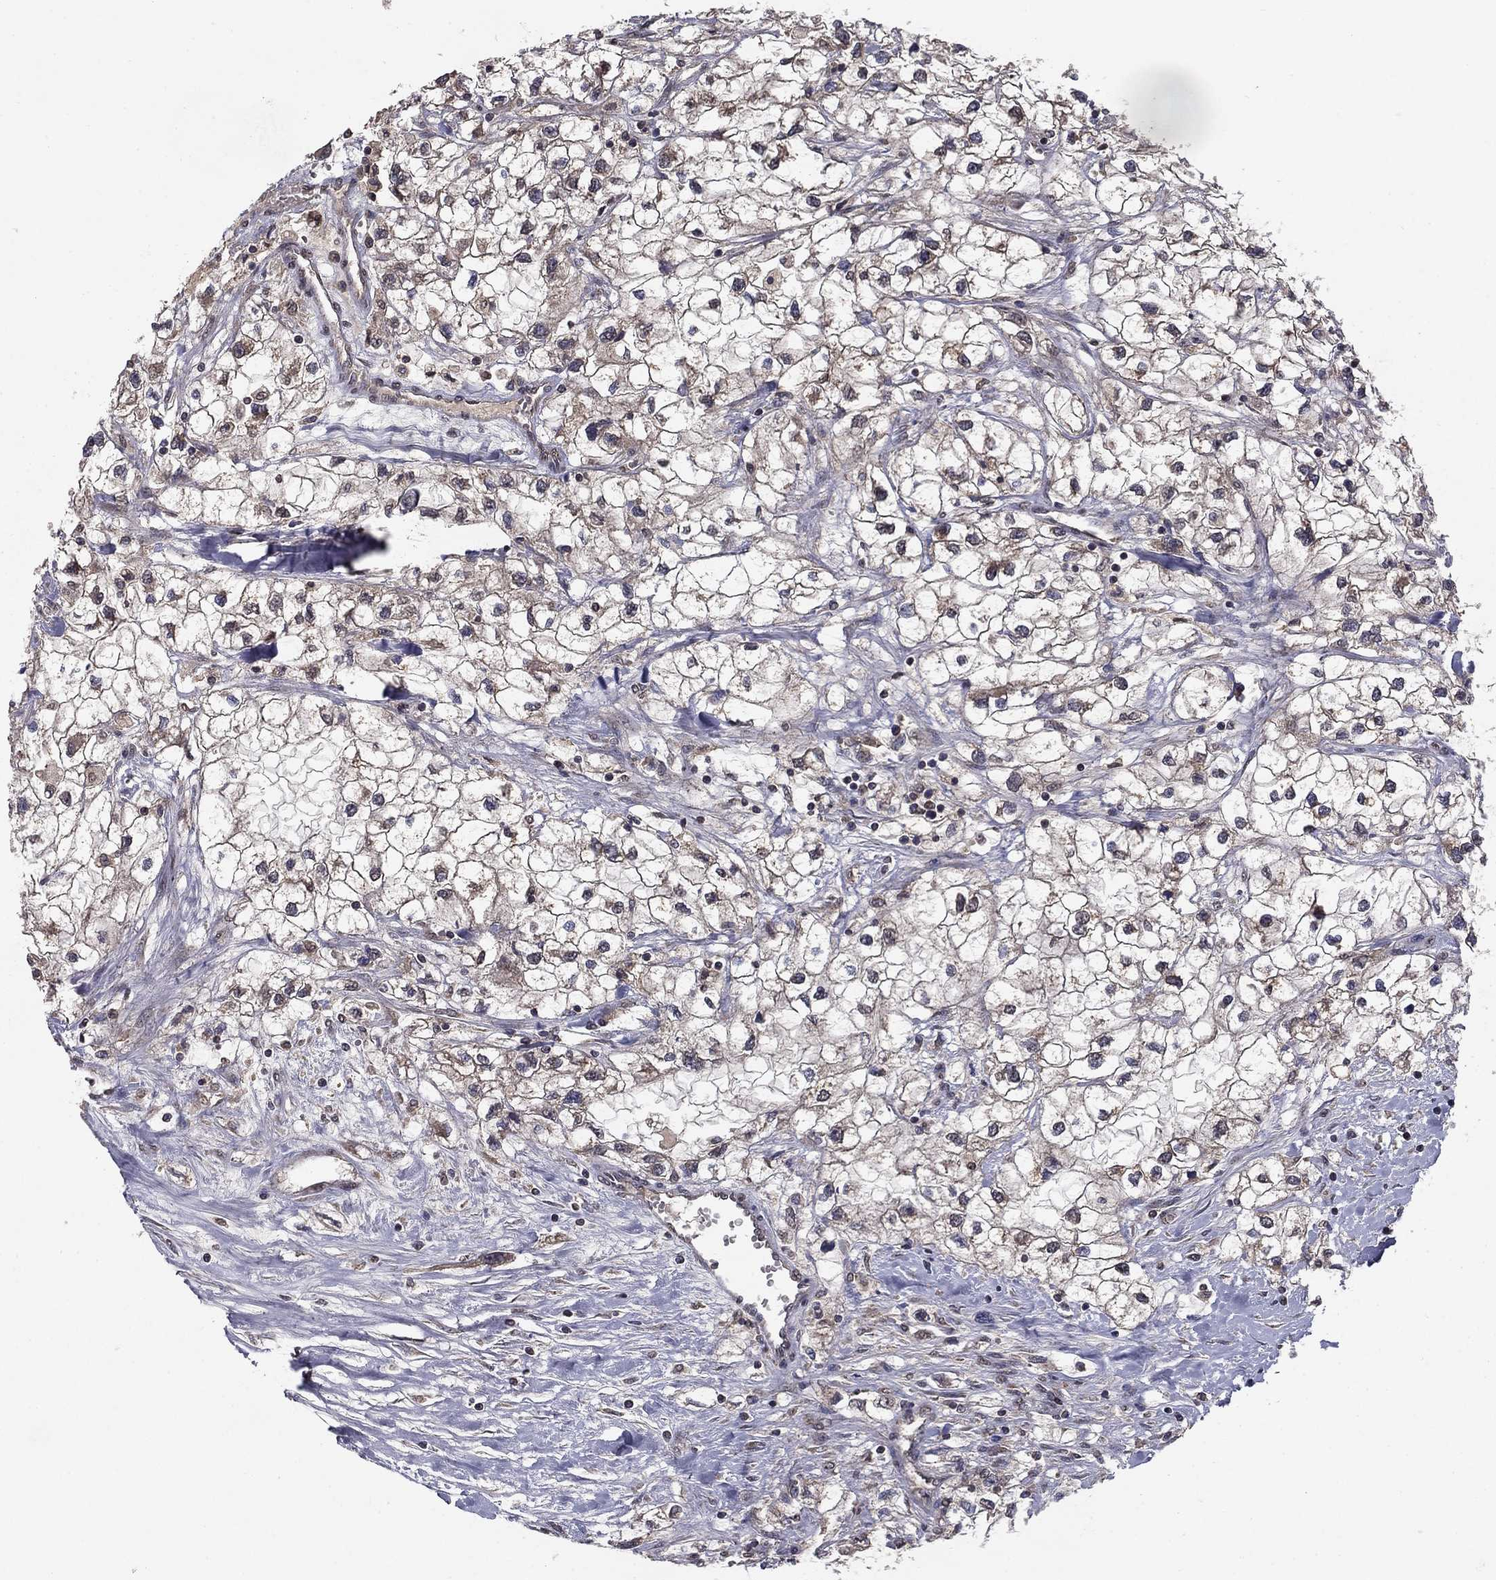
{"staining": {"intensity": "moderate", "quantity": "25%-75%", "location": "cytoplasmic/membranous"}, "tissue": "renal cancer", "cell_type": "Tumor cells", "image_type": "cancer", "snomed": [{"axis": "morphology", "description": "Adenocarcinoma, NOS"}, {"axis": "topography", "description": "Kidney"}], "caption": "Tumor cells demonstrate medium levels of moderate cytoplasmic/membranous expression in about 25%-75% of cells in human renal adenocarcinoma.", "gene": "SLC2A13", "patient": {"sex": "male", "age": 59}}